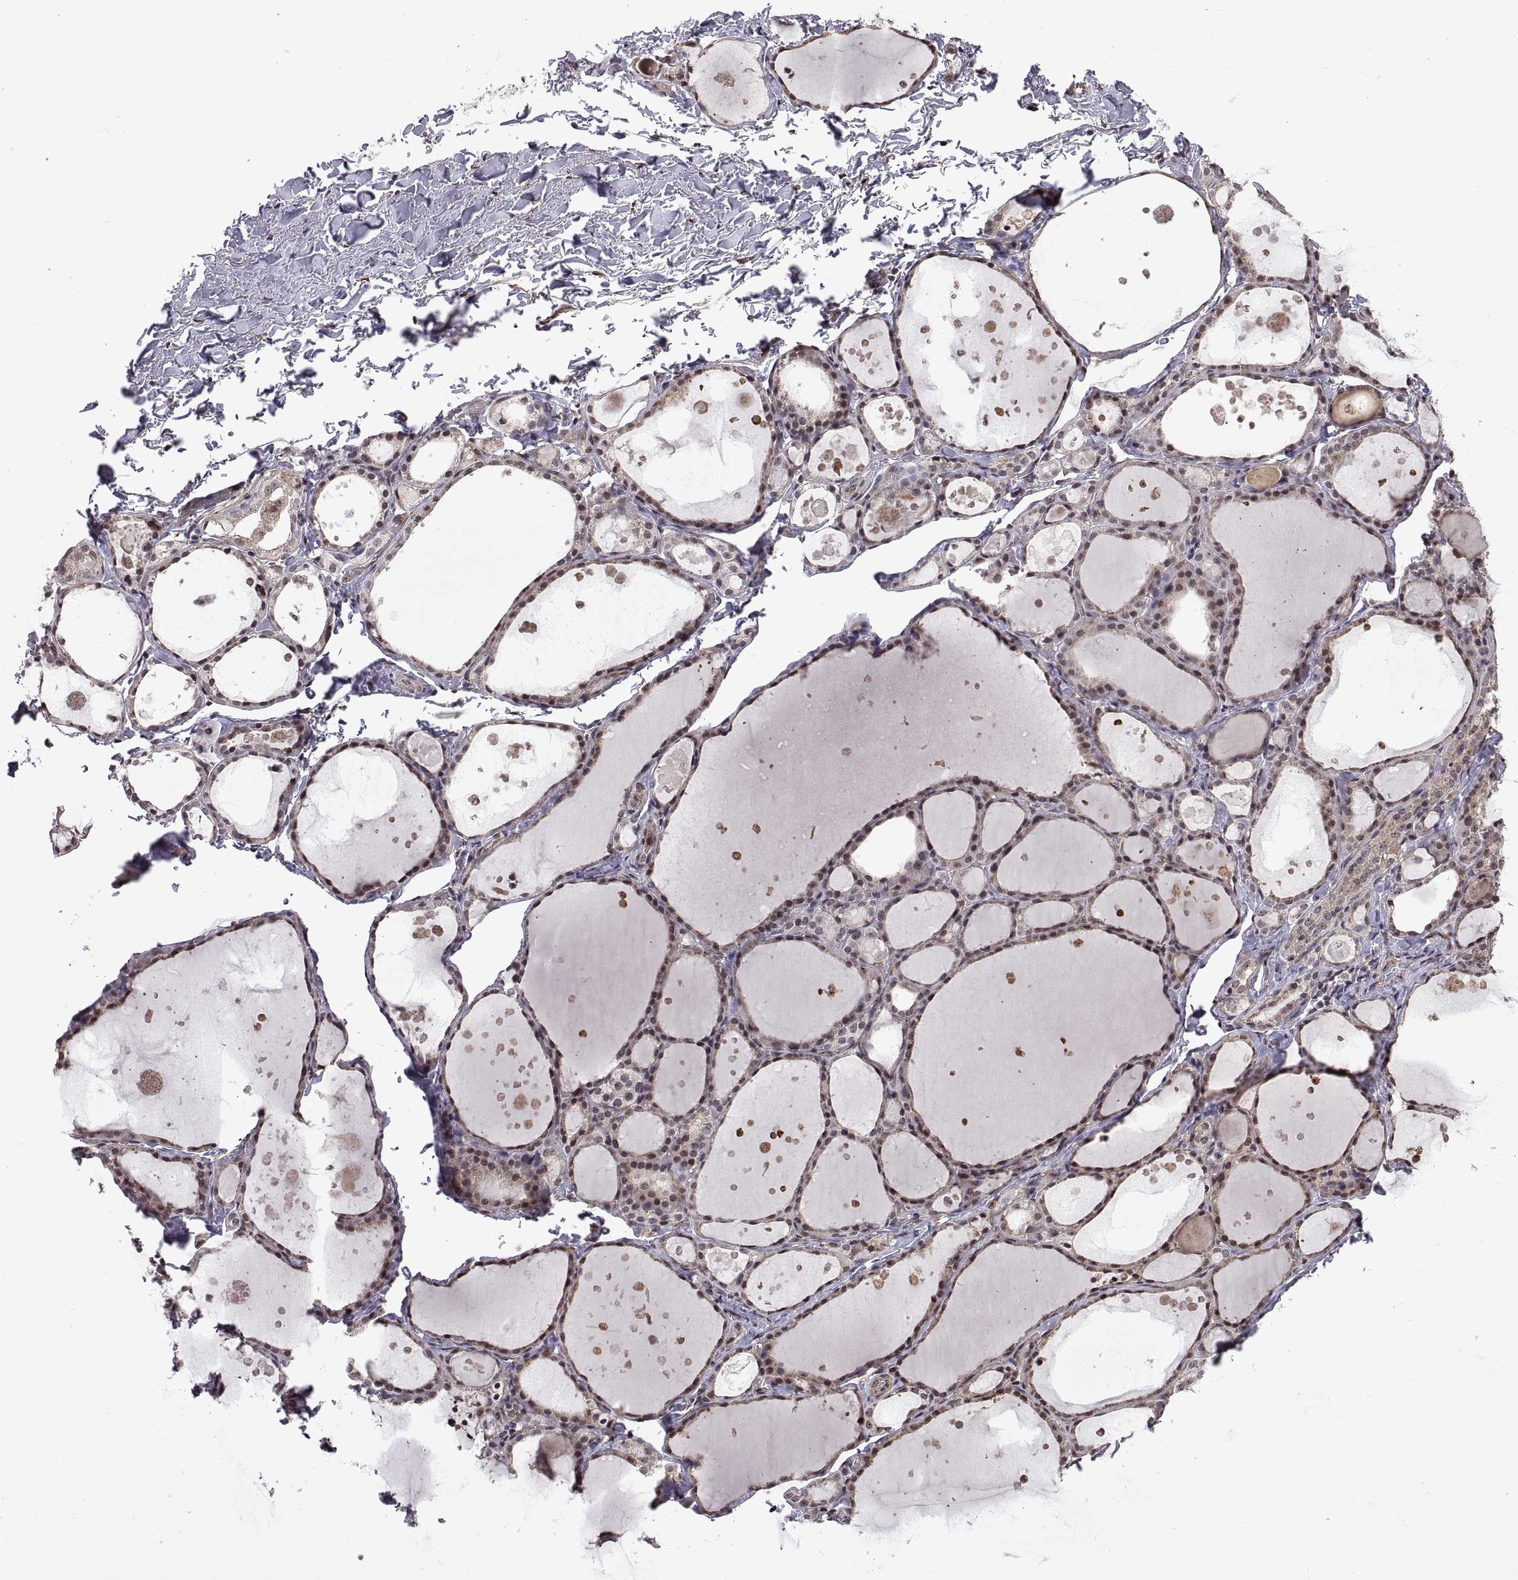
{"staining": {"intensity": "moderate", "quantity": ">75%", "location": "nuclear"}, "tissue": "thyroid gland", "cell_type": "Glandular cells", "image_type": "normal", "snomed": [{"axis": "morphology", "description": "Normal tissue, NOS"}, {"axis": "topography", "description": "Thyroid gland"}], "caption": "Moderate nuclear expression for a protein is appreciated in approximately >75% of glandular cells of unremarkable thyroid gland using IHC.", "gene": "ARRB1", "patient": {"sex": "male", "age": 68}}